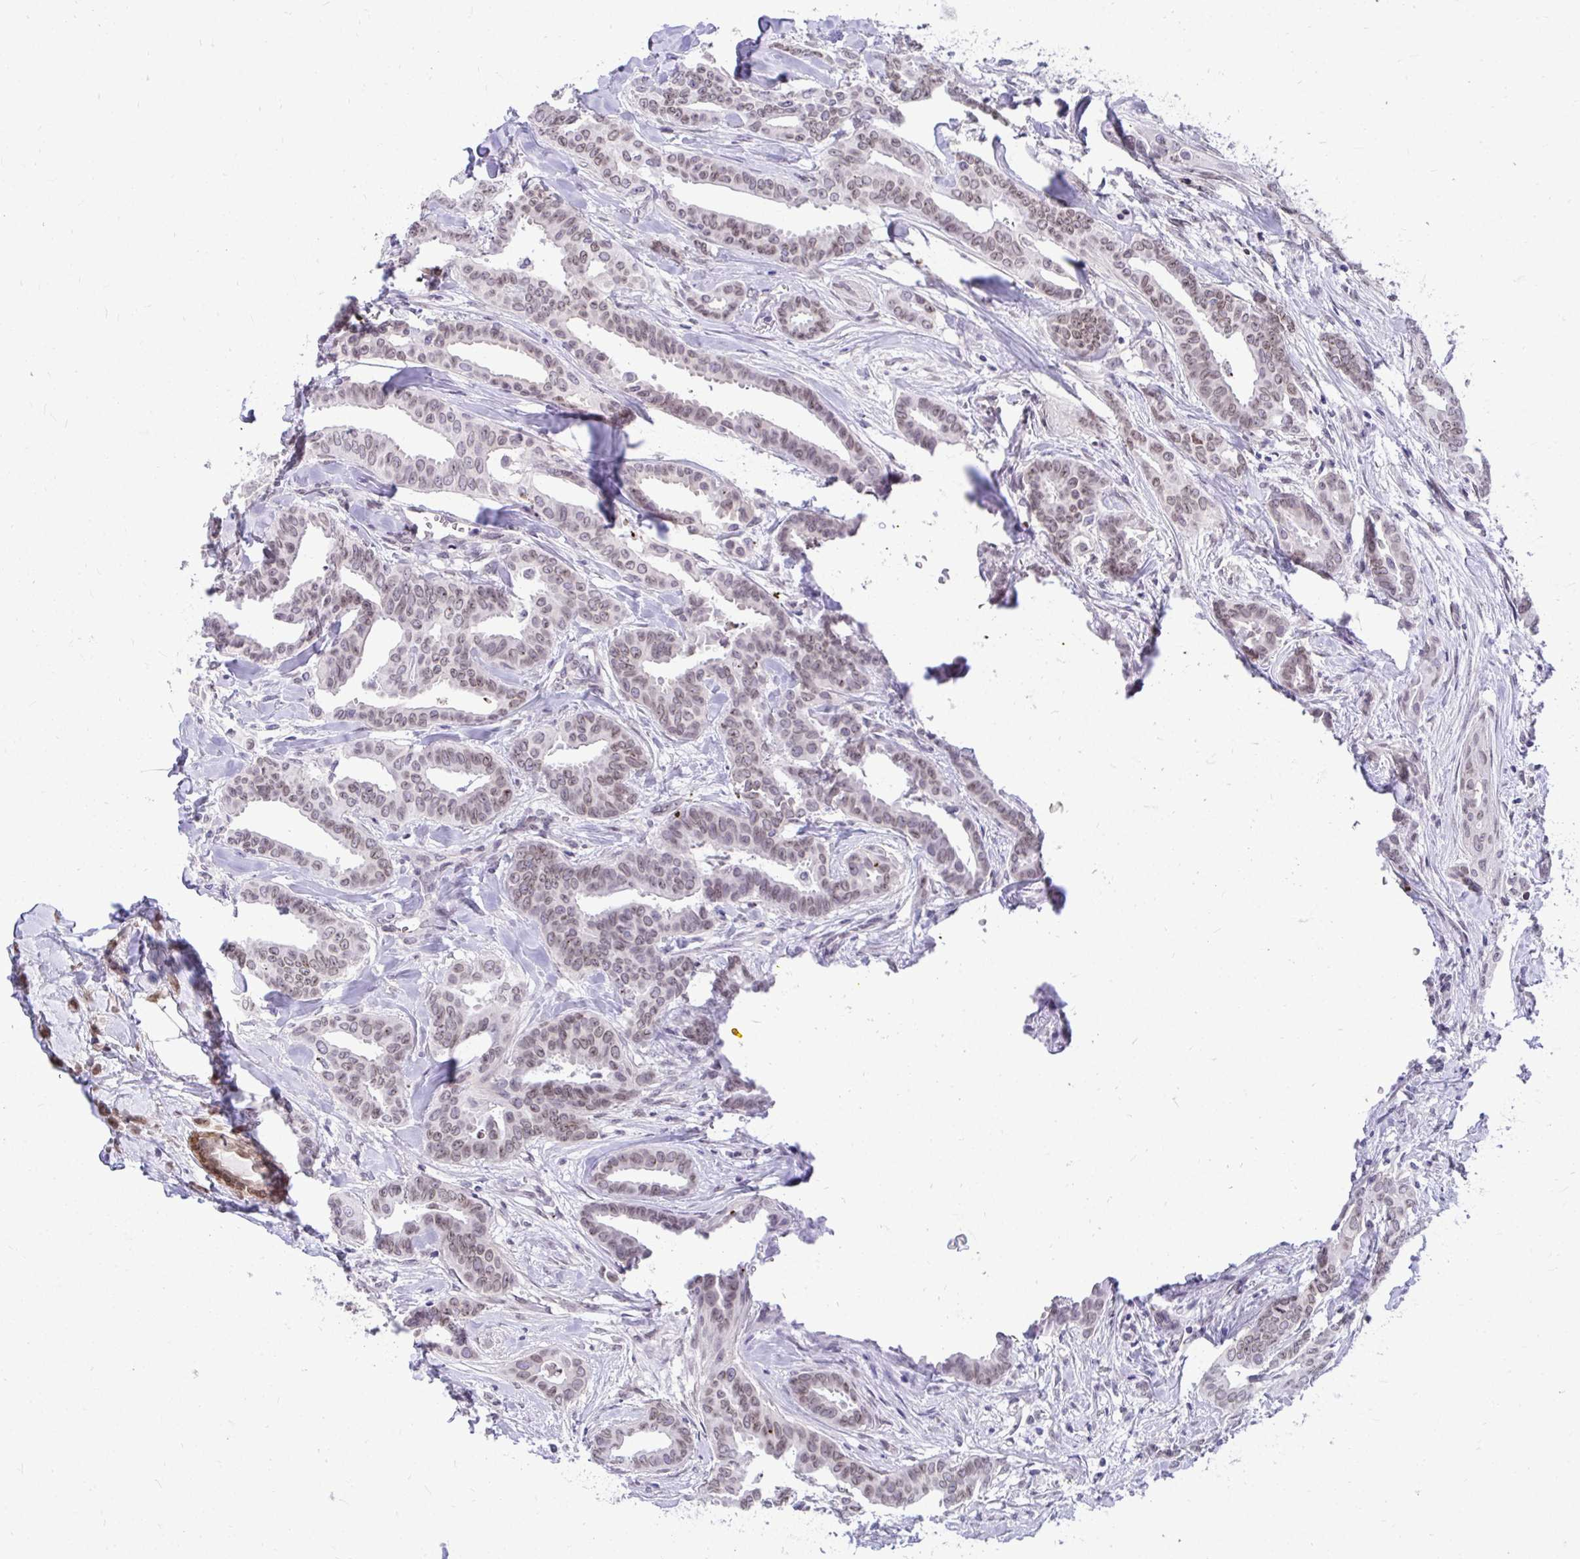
{"staining": {"intensity": "weak", "quantity": "25%-75%", "location": "nuclear"}, "tissue": "breast cancer", "cell_type": "Tumor cells", "image_type": "cancer", "snomed": [{"axis": "morphology", "description": "Duct carcinoma"}, {"axis": "topography", "description": "Breast"}], "caption": "Intraductal carcinoma (breast) stained with immunohistochemistry exhibits weak nuclear staining in about 25%-75% of tumor cells. The protein of interest is stained brown, and the nuclei are stained in blue (DAB IHC with brightfield microscopy, high magnification).", "gene": "BANF1", "patient": {"sex": "female", "age": 45}}